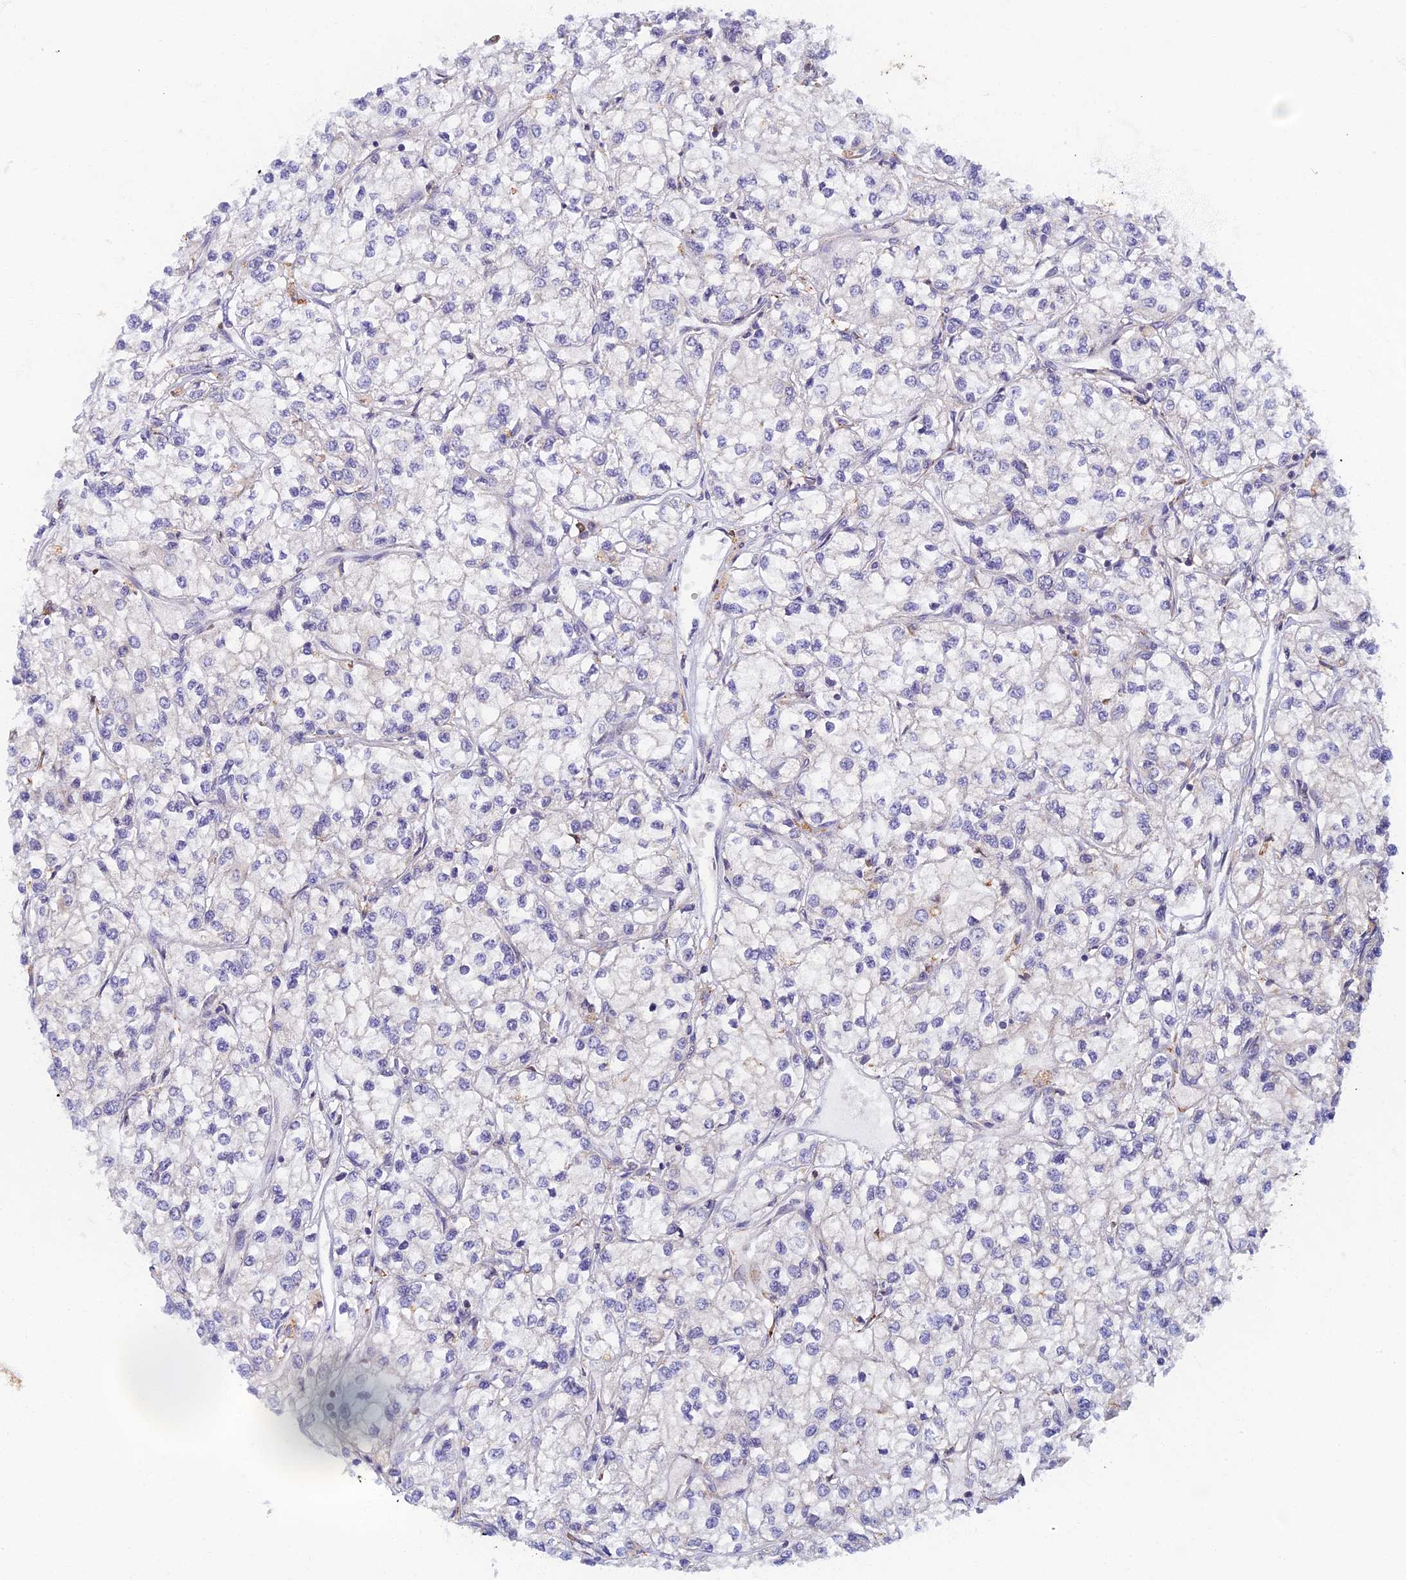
{"staining": {"intensity": "negative", "quantity": "none", "location": "none"}, "tissue": "renal cancer", "cell_type": "Tumor cells", "image_type": "cancer", "snomed": [{"axis": "morphology", "description": "Adenocarcinoma, NOS"}, {"axis": "topography", "description": "Kidney"}], "caption": "Adenocarcinoma (renal) was stained to show a protein in brown. There is no significant positivity in tumor cells.", "gene": "DDX51", "patient": {"sex": "male", "age": 80}}